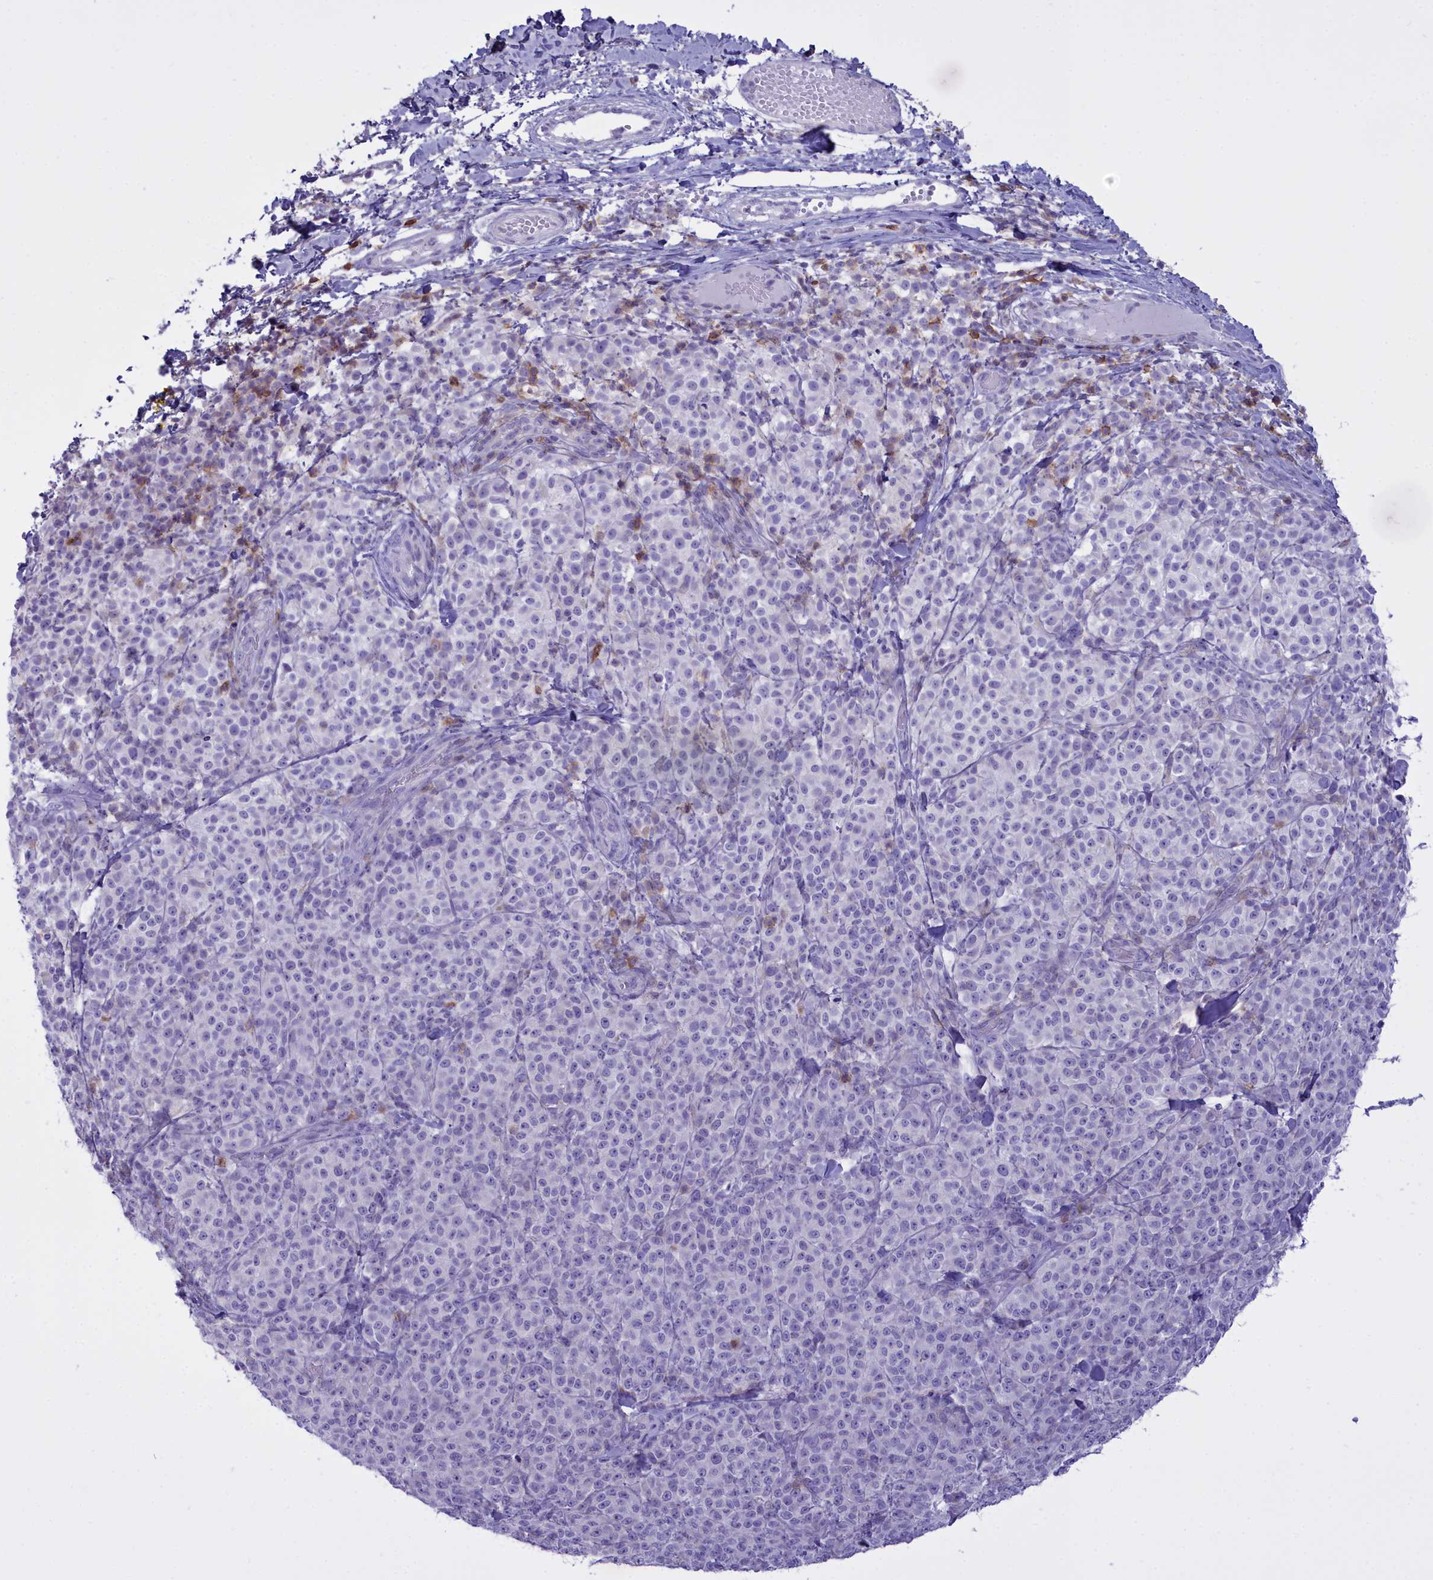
{"staining": {"intensity": "negative", "quantity": "none", "location": "none"}, "tissue": "melanoma", "cell_type": "Tumor cells", "image_type": "cancer", "snomed": [{"axis": "morphology", "description": "Normal tissue, NOS"}, {"axis": "morphology", "description": "Malignant melanoma, NOS"}, {"axis": "topography", "description": "Skin"}], "caption": "The immunohistochemistry (IHC) image has no significant positivity in tumor cells of malignant melanoma tissue. The staining was performed using DAB to visualize the protein expression in brown, while the nuclei were stained in blue with hematoxylin (Magnification: 20x).", "gene": "CD5", "patient": {"sex": "female", "age": 34}}